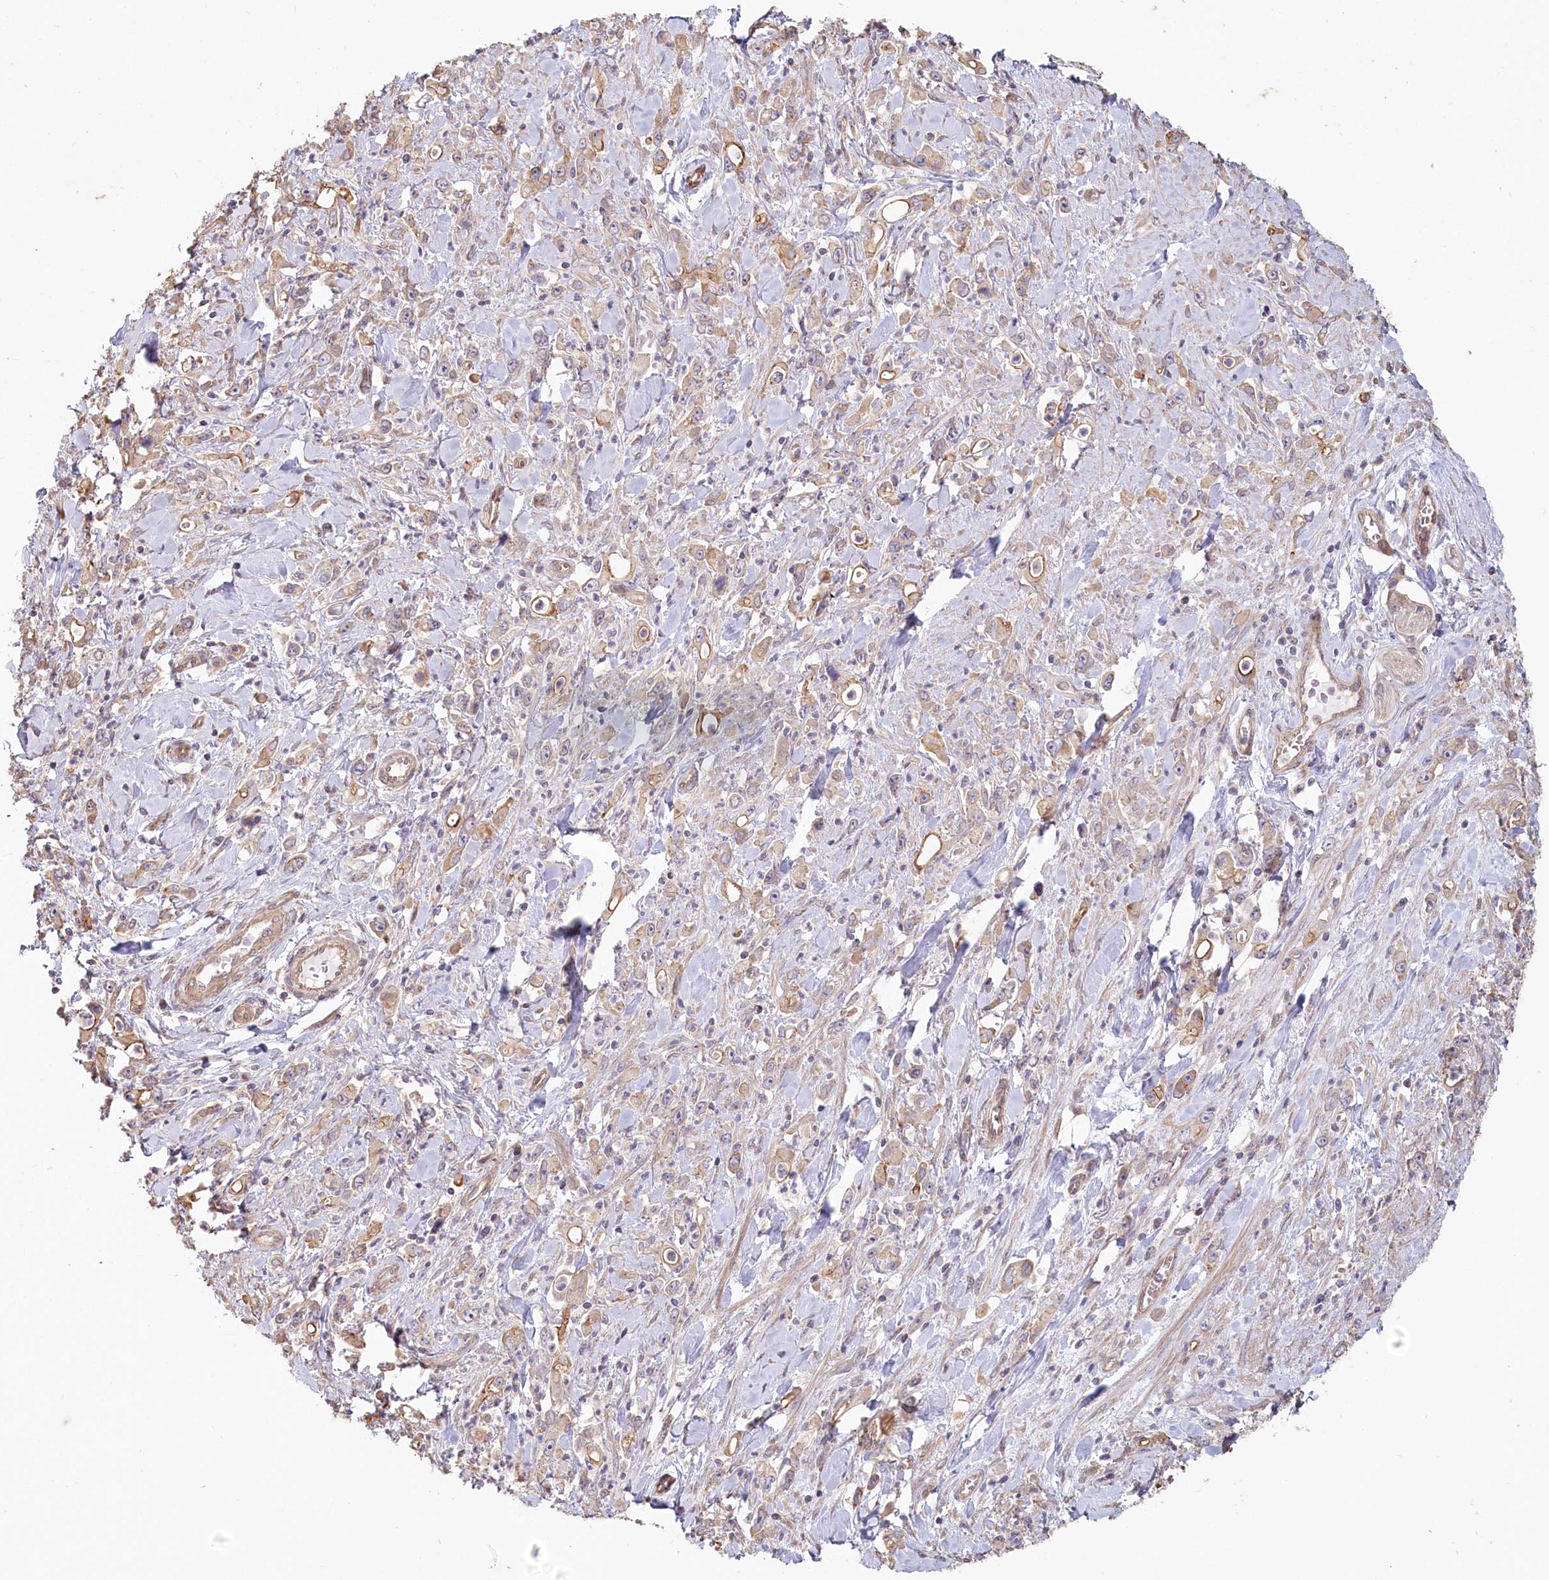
{"staining": {"intensity": "moderate", "quantity": "<25%", "location": "cytoplasmic/membranous"}, "tissue": "stomach cancer", "cell_type": "Tumor cells", "image_type": "cancer", "snomed": [{"axis": "morphology", "description": "Adenocarcinoma, NOS"}, {"axis": "topography", "description": "Stomach, lower"}], "caption": "Moderate cytoplasmic/membranous staining is identified in approximately <25% of tumor cells in stomach adenocarcinoma.", "gene": "TCHP", "patient": {"sex": "female", "age": 43}}